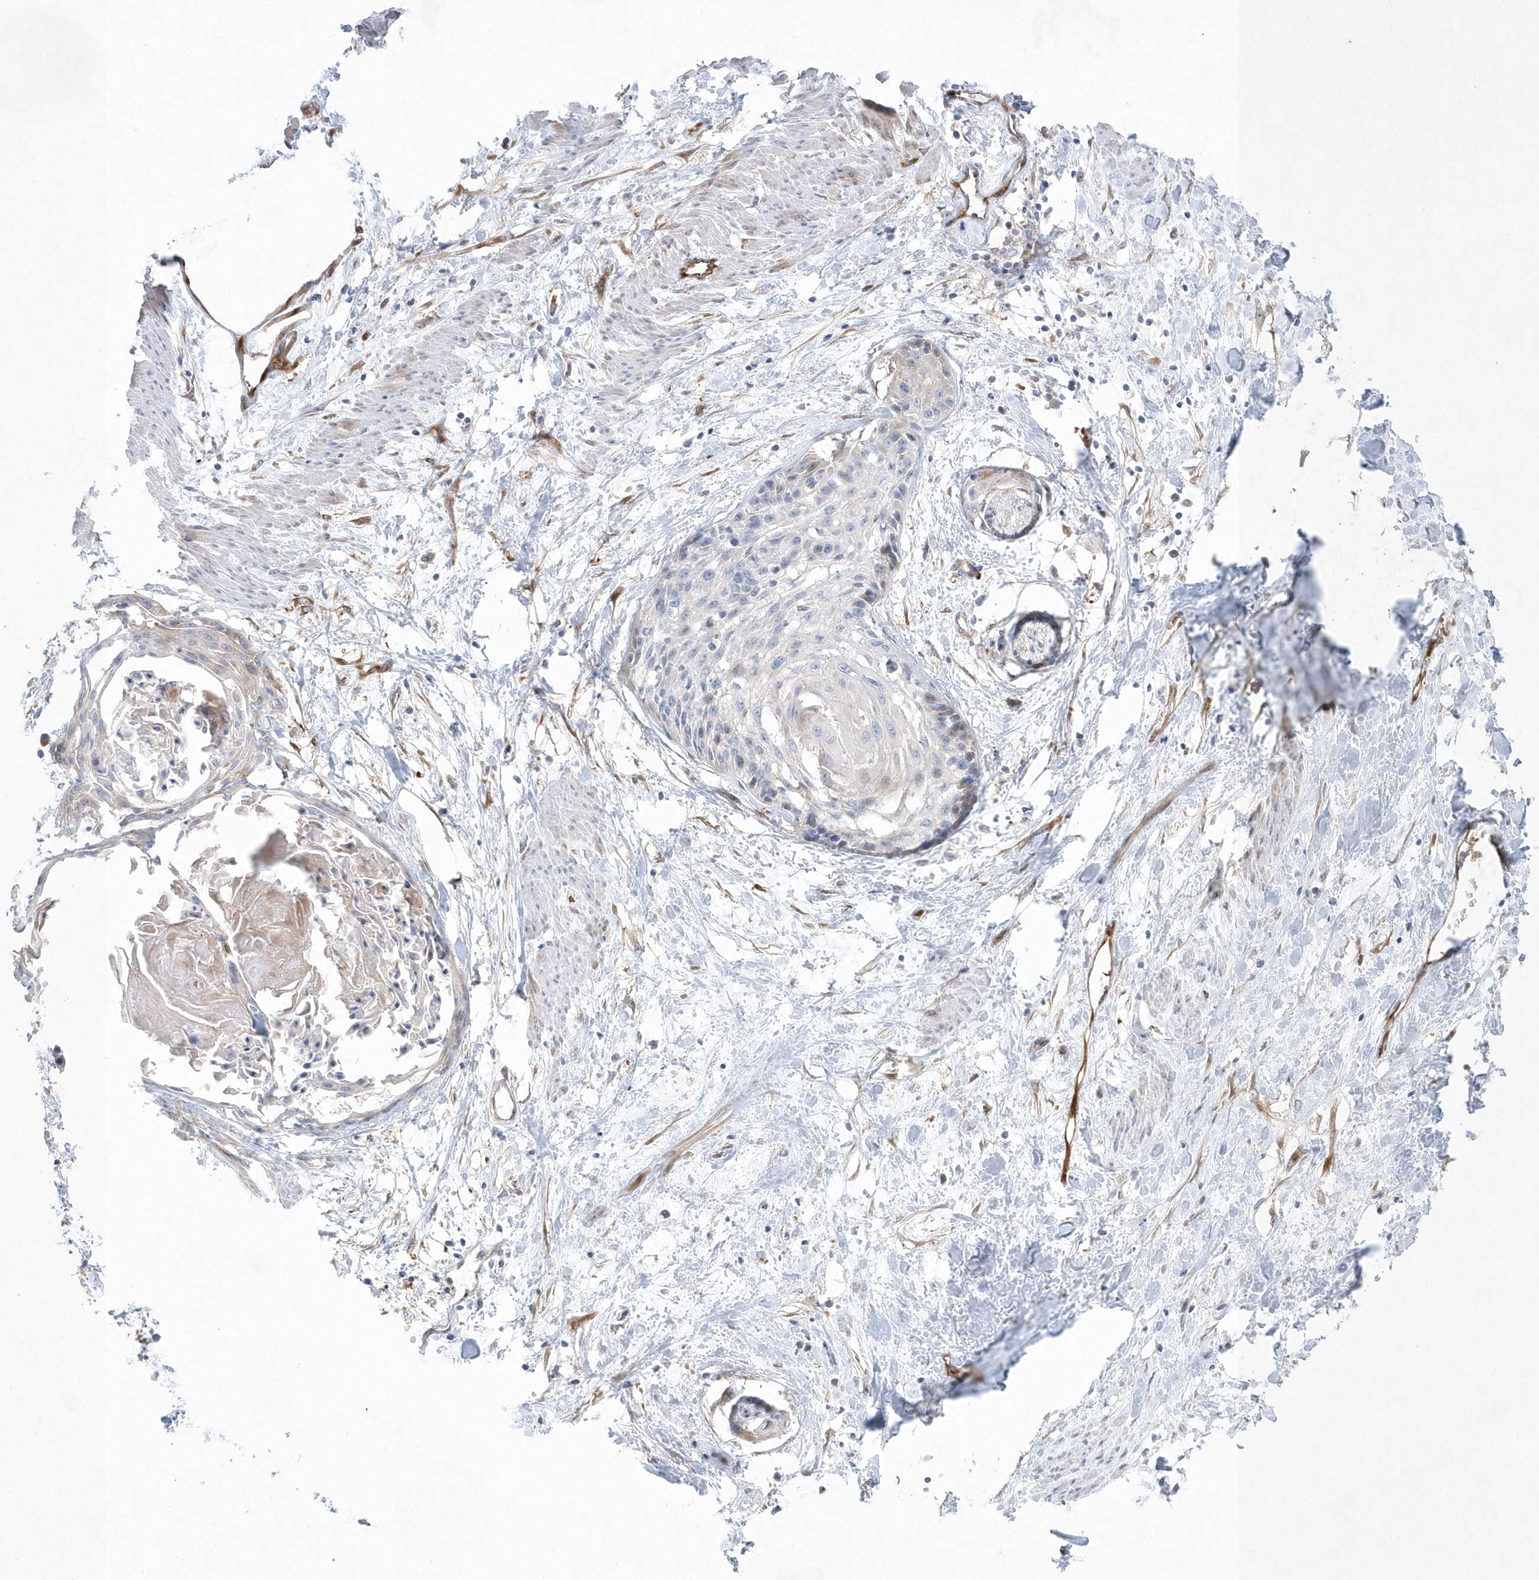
{"staining": {"intensity": "negative", "quantity": "none", "location": "none"}, "tissue": "cervical cancer", "cell_type": "Tumor cells", "image_type": "cancer", "snomed": [{"axis": "morphology", "description": "Squamous cell carcinoma, NOS"}, {"axis": "topography", "description": "Cervix"}], "caption": "Tumor cells show no significant expression in cervical cancer.", "gene": "TMEM132B", "patient": {"sex": "female", "age": 57}}